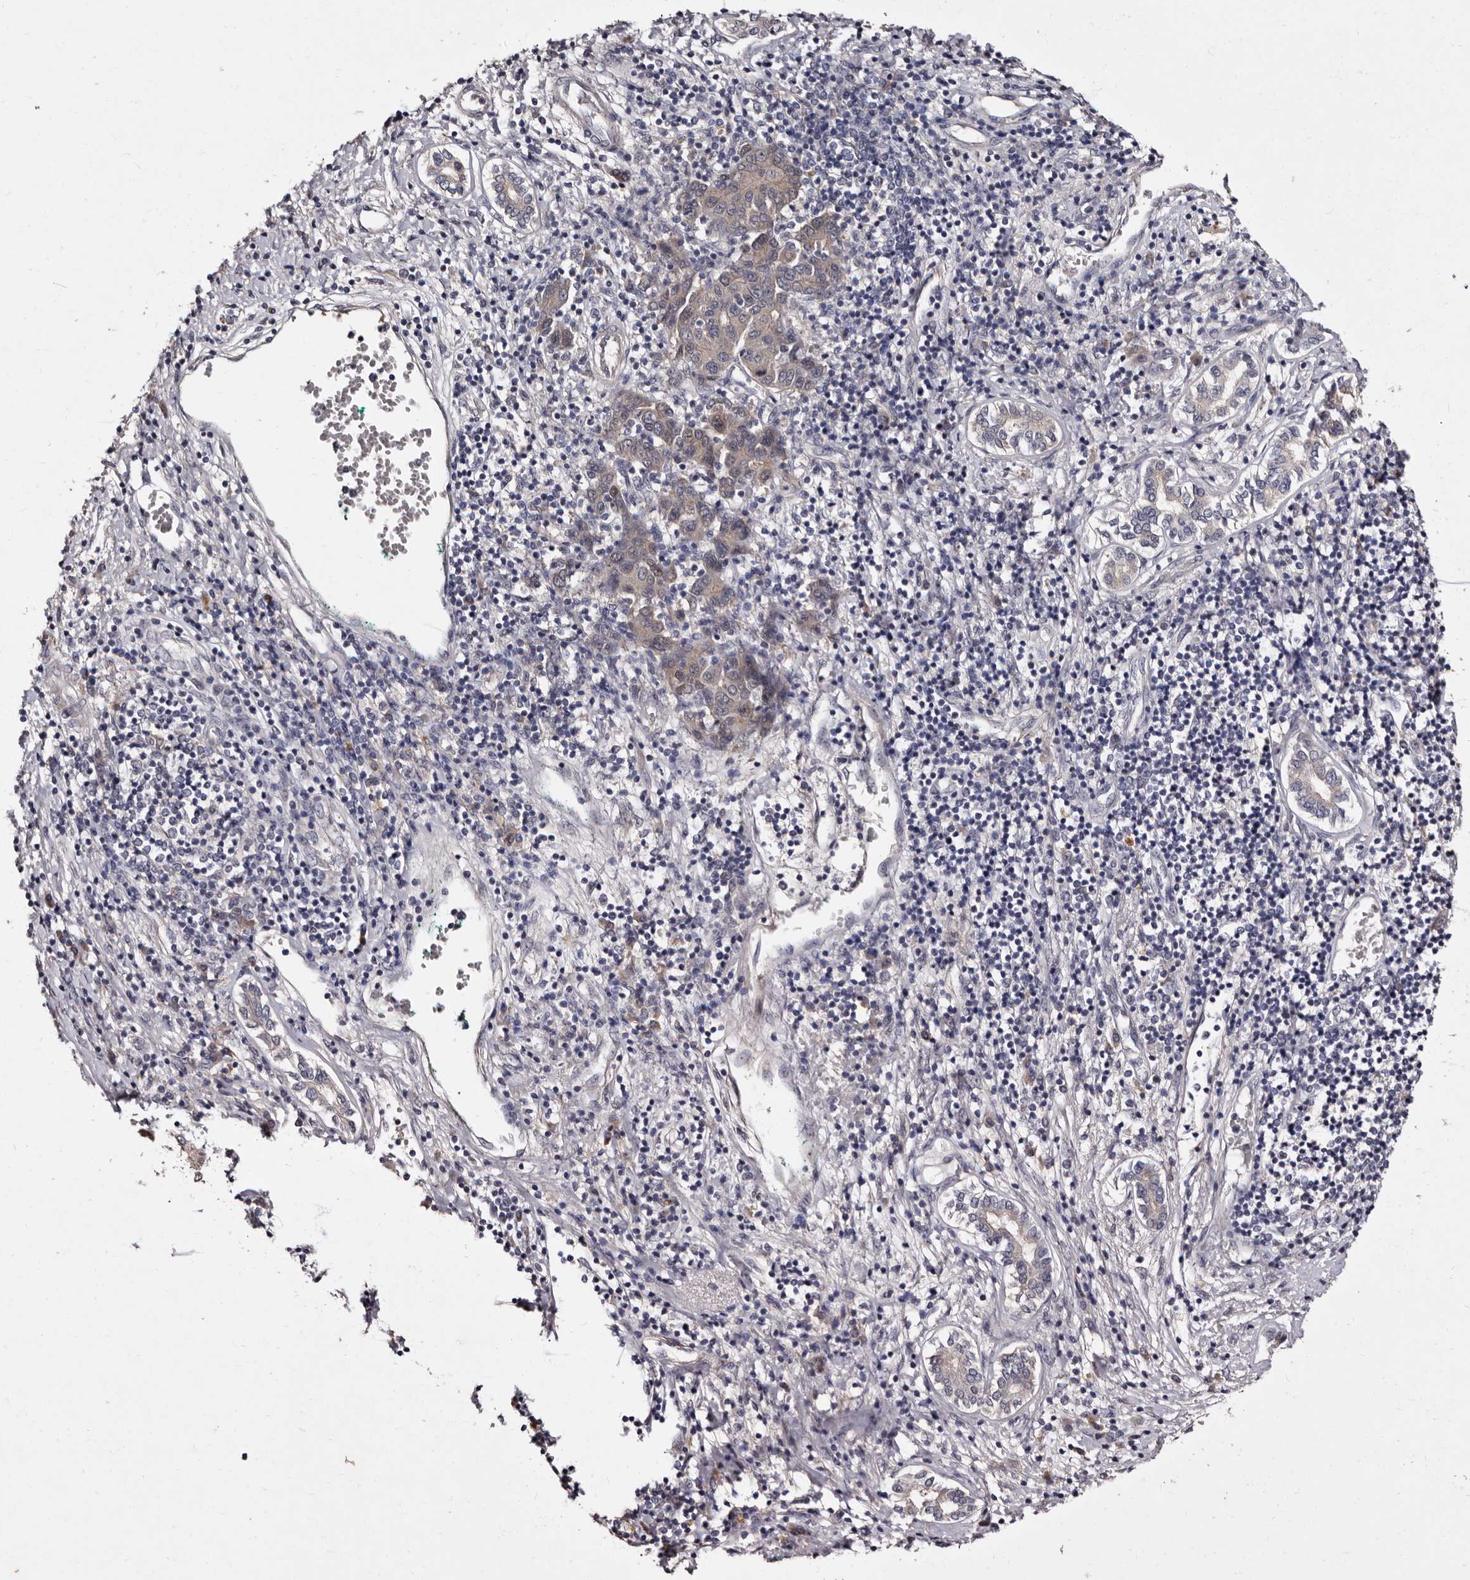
{"staining": {"intensity": "weak", "quantity": "25%-75%", "location": "cytoplasmic/membranous"}, "tissue": "liver cancer", "cell_type": "Tumor cells", "image_type": "cancer", "snomed": [{"axis": "morphology", "description": "Carcinoma, Hepatocellular, NOS"}, {"axis": "topography", "description": "Liver"}], "caption": "Immunohistochemistry staining of liver hepatocellular carcinoma, which exhibits low levels of weak cytoplasmic/membranous staining in approximately 25%-75% of tumor cells indicating weak cytoplasmic/membranous protein positivity. The staining was performed using DAB (brown) for protein detection and nuclei were counterstained in hematoxylin (blue).", "gene": "LANCL2", "patient": {"sex": "male", "age": 65}}